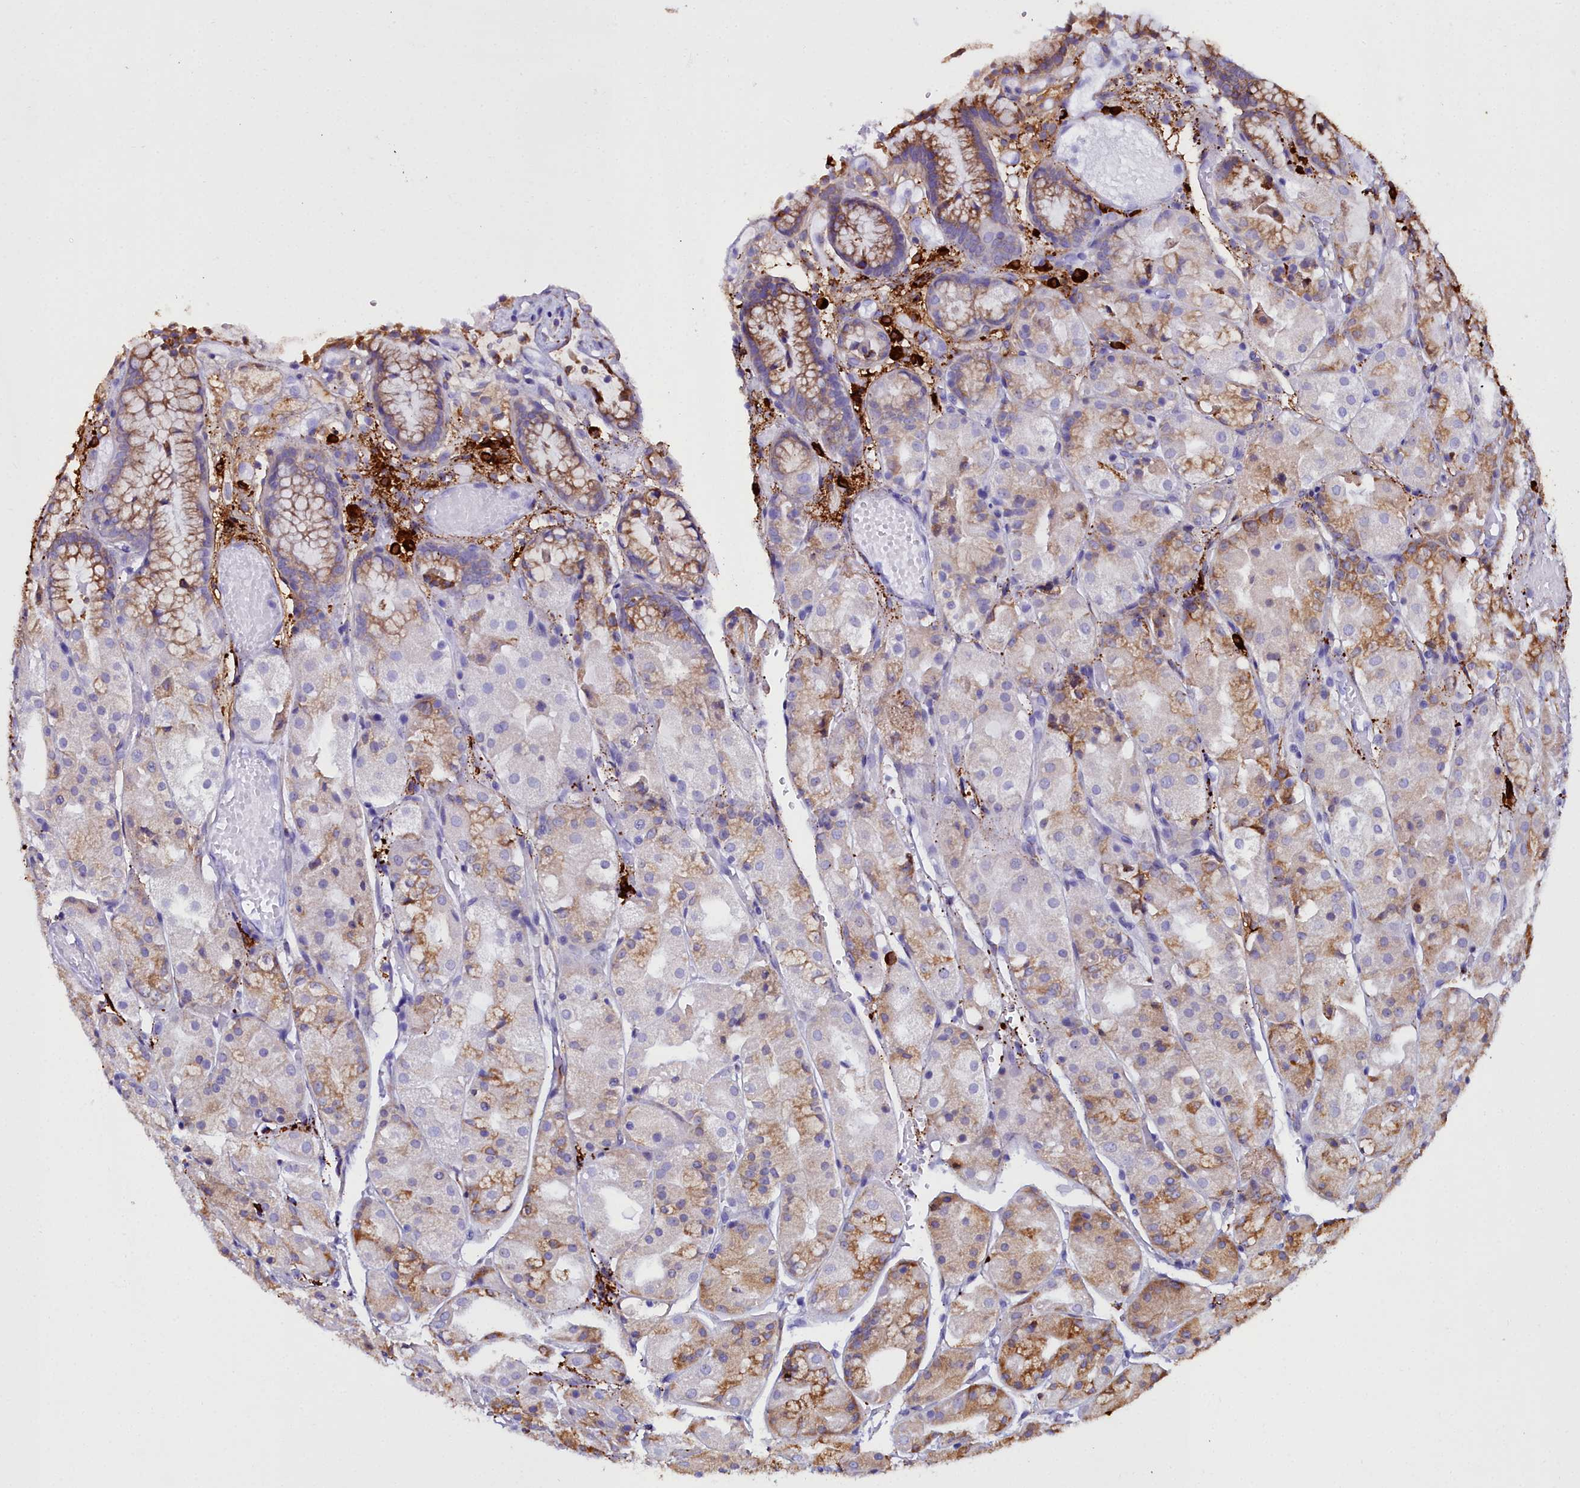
{"staining": {"intensity": "moderate", "quantity": ">75%", "location": "cytoplasmic/membranous"}, "tissue": "stomach", "cell_type": "Glandular cells", "image_type": "normal", "snomed": [{"axis": "morphology", "description": "Normal tissue, NOS"}, {"axis": "topography", "description": "Stomach, upper"}], "caption": "A brown stain highlights moderate cytoplasmic/membranous staining of a protein in glandular cells of benign stomach. (IHC, brightfield microscopy, high magnification).", "gene": "TXNDC5", "patient": {"sex": "male", "age": 72}}